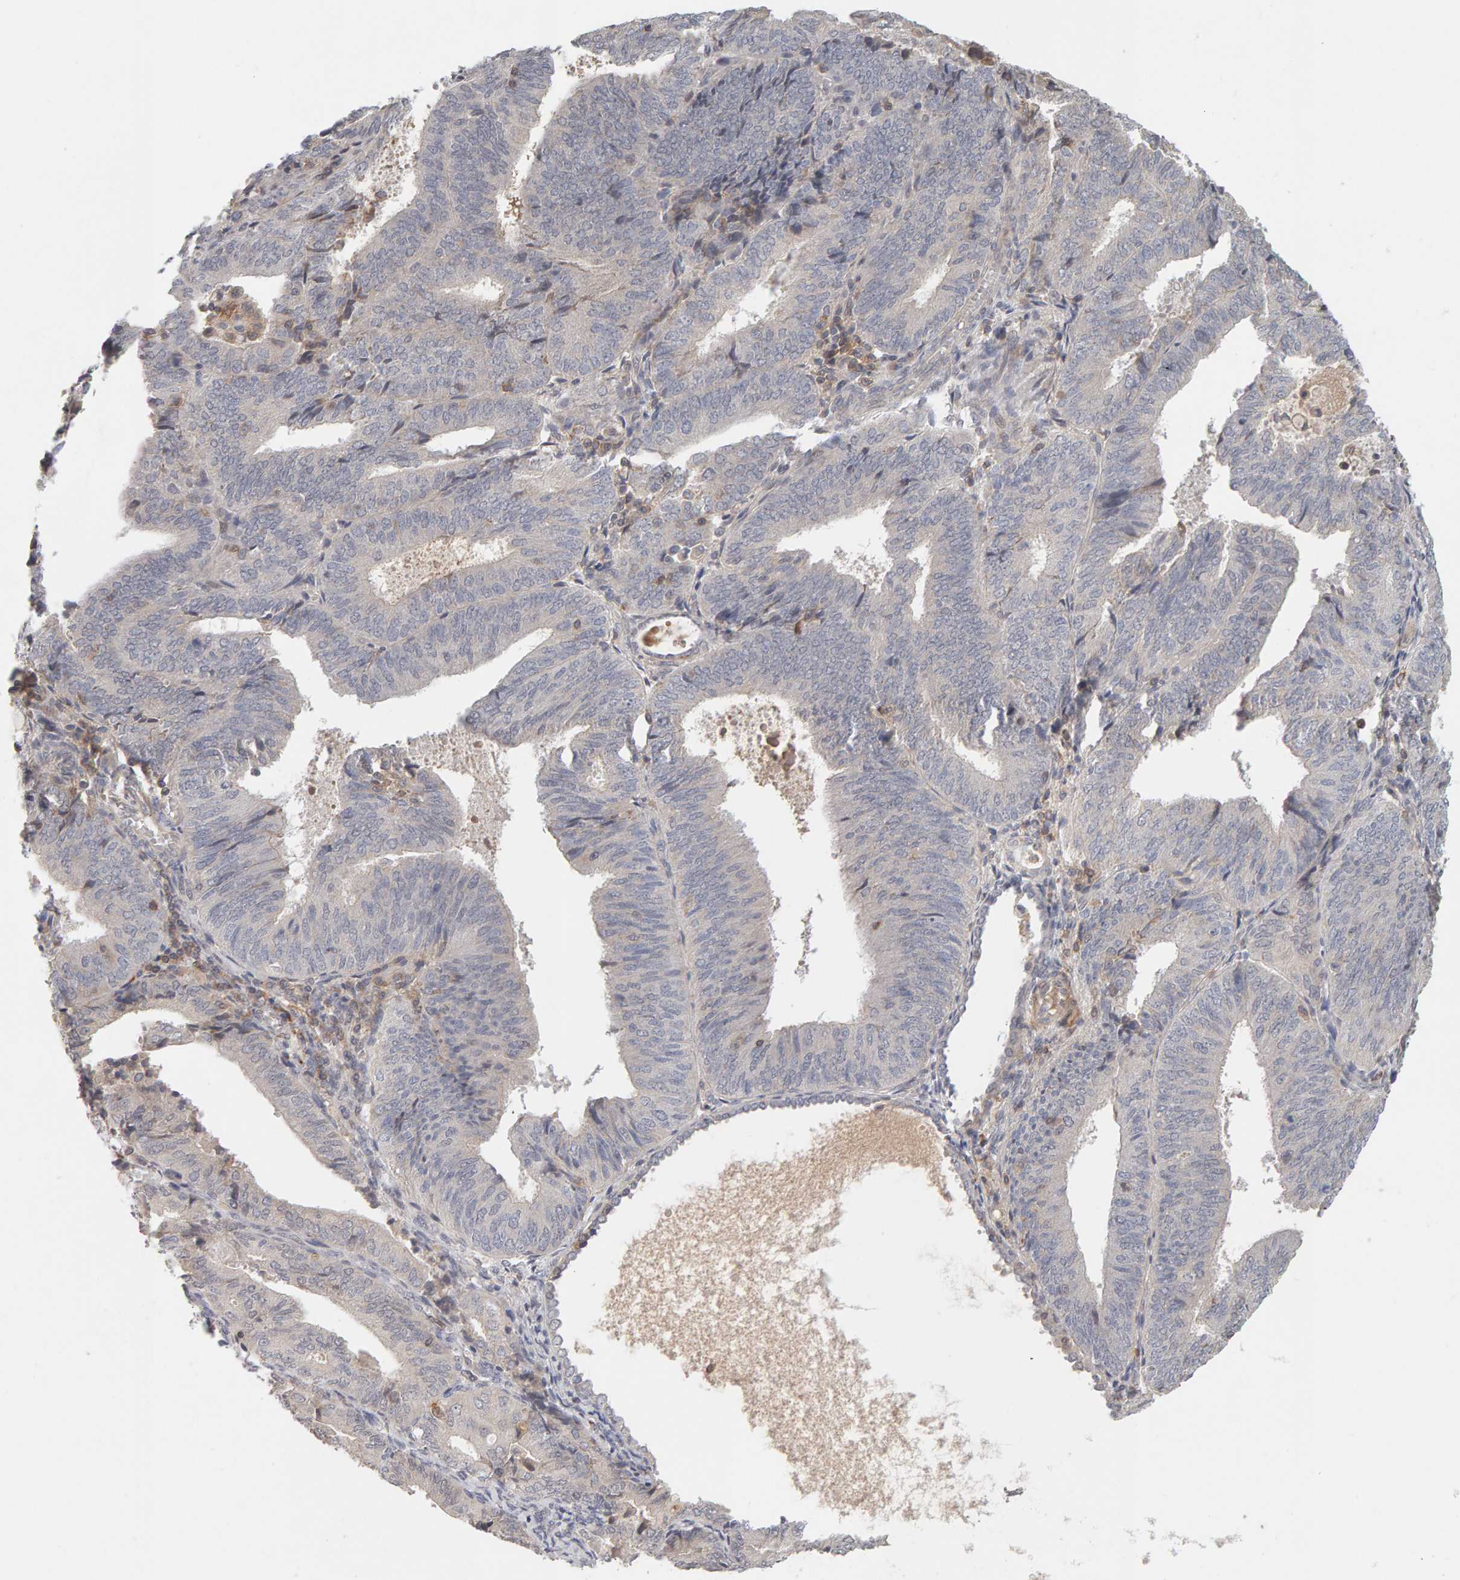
{"staining": {"intensity": "negative", "quantity": "none", "location": "none"}, "tissue": "endometrial cancer", "cell_type": "Tumor cells", "image_type": "cancer", "snomed": [{"axis": "morphology", "description": "Adenocarcinoma, NOS"}, {"axis": "topography", "description": "Endometrium"}], "caption": "High power microscopy photomicrograph of an immunohistochemistry (IHC) photomicrograph of endometrial cancer (adenocarcinoma), revealing no significant staining in tumor cells.", "gene": "NUDCD1", "patient": {"sex": "female", "age": 81}}